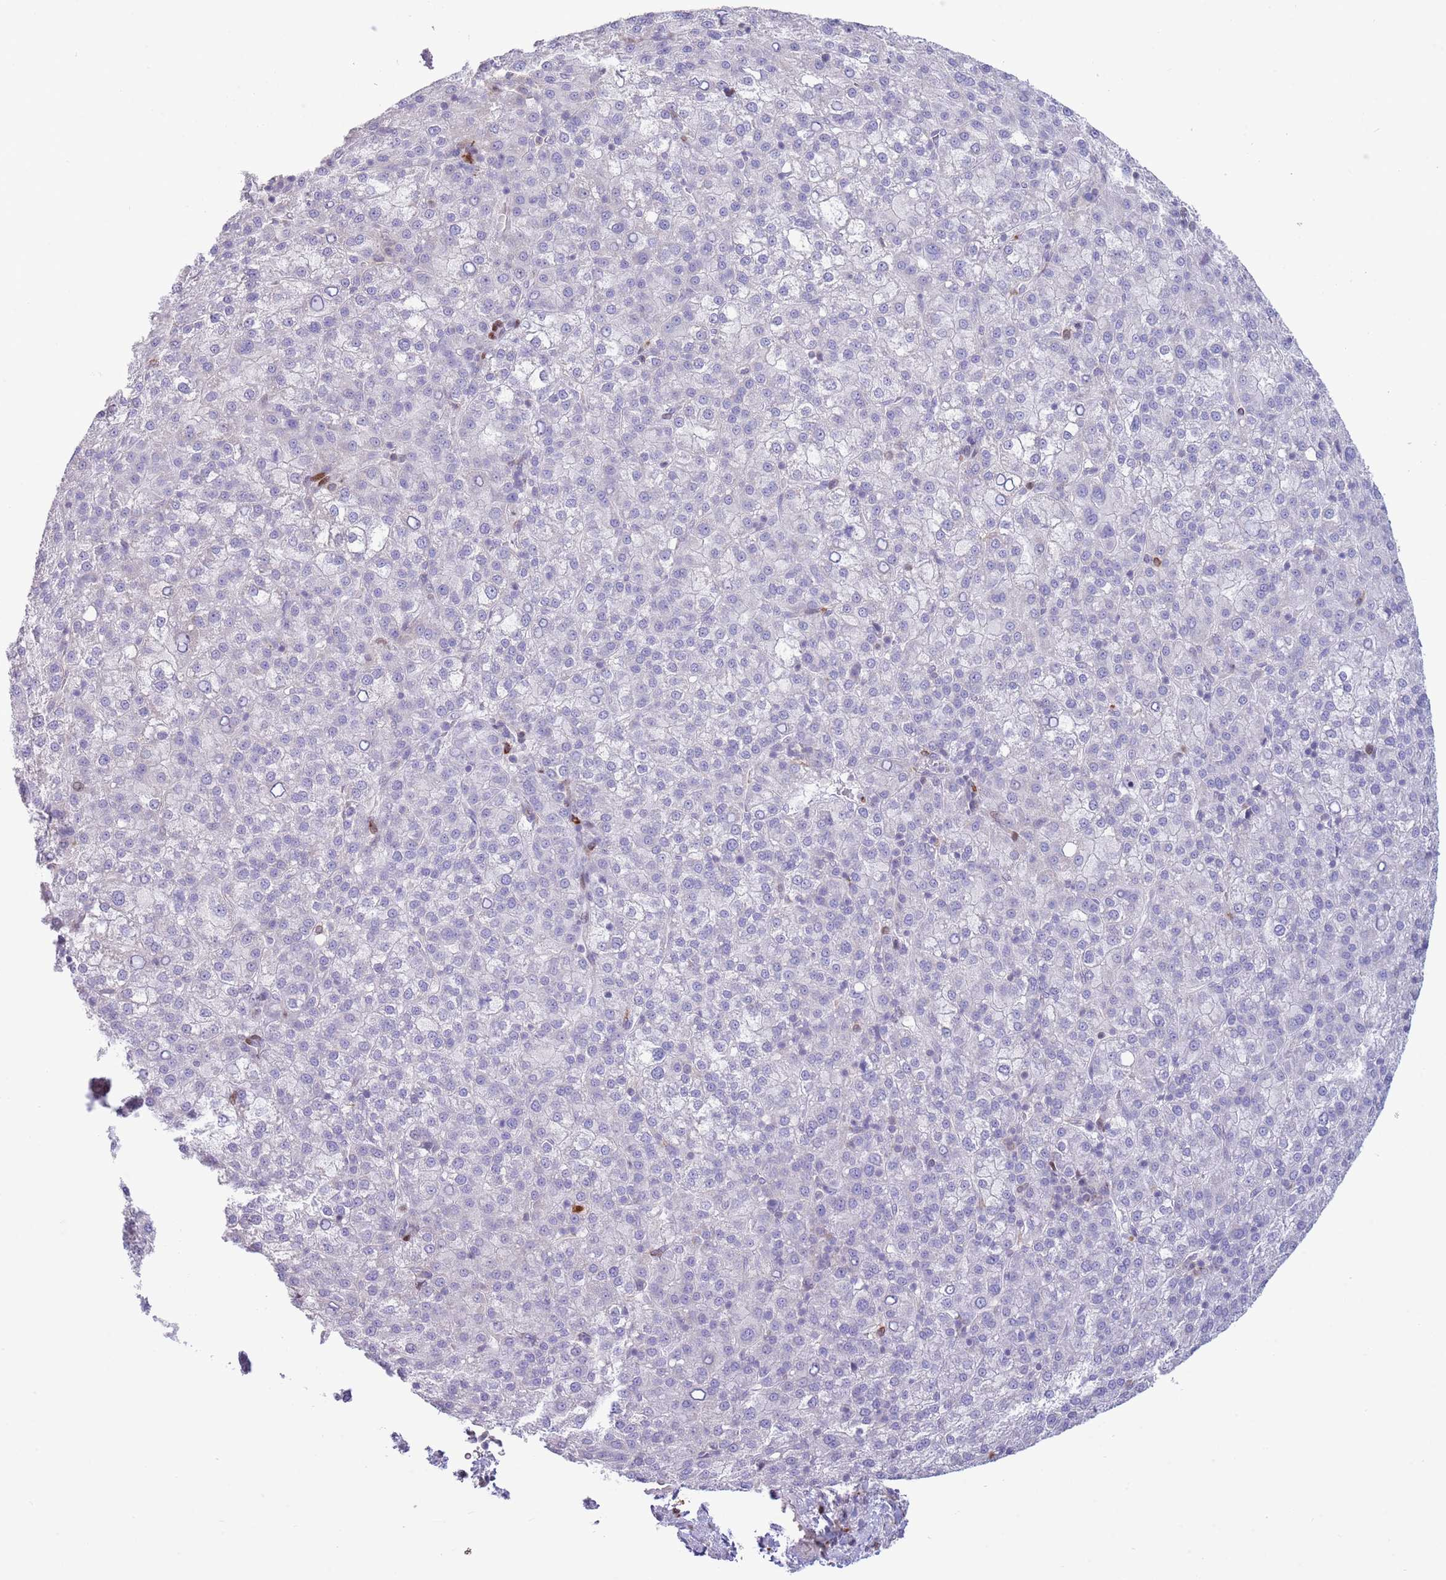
{"staining": {"intensity": "negative", "quantity": "none", "location": "none"}, "tissue": "liver cancer", "cell_type": "Tumor cells", "image_type": "cancer", "snomed": [{"axis": "morphology", "description": "Carcinoma, Hepatocellular, NOS"}, {"axis": "topography", "description": "Liver"}], "caption": "This photomicrograph is of liver hepatocellular carcinoma stained with immunohistochemistry (IHC) to label a protein in brown with the nuclei are counter-stained blue. There is no staining in tumor cells.", "gene": "ANO8", "patient": {"sex": "female", "age": 58}}